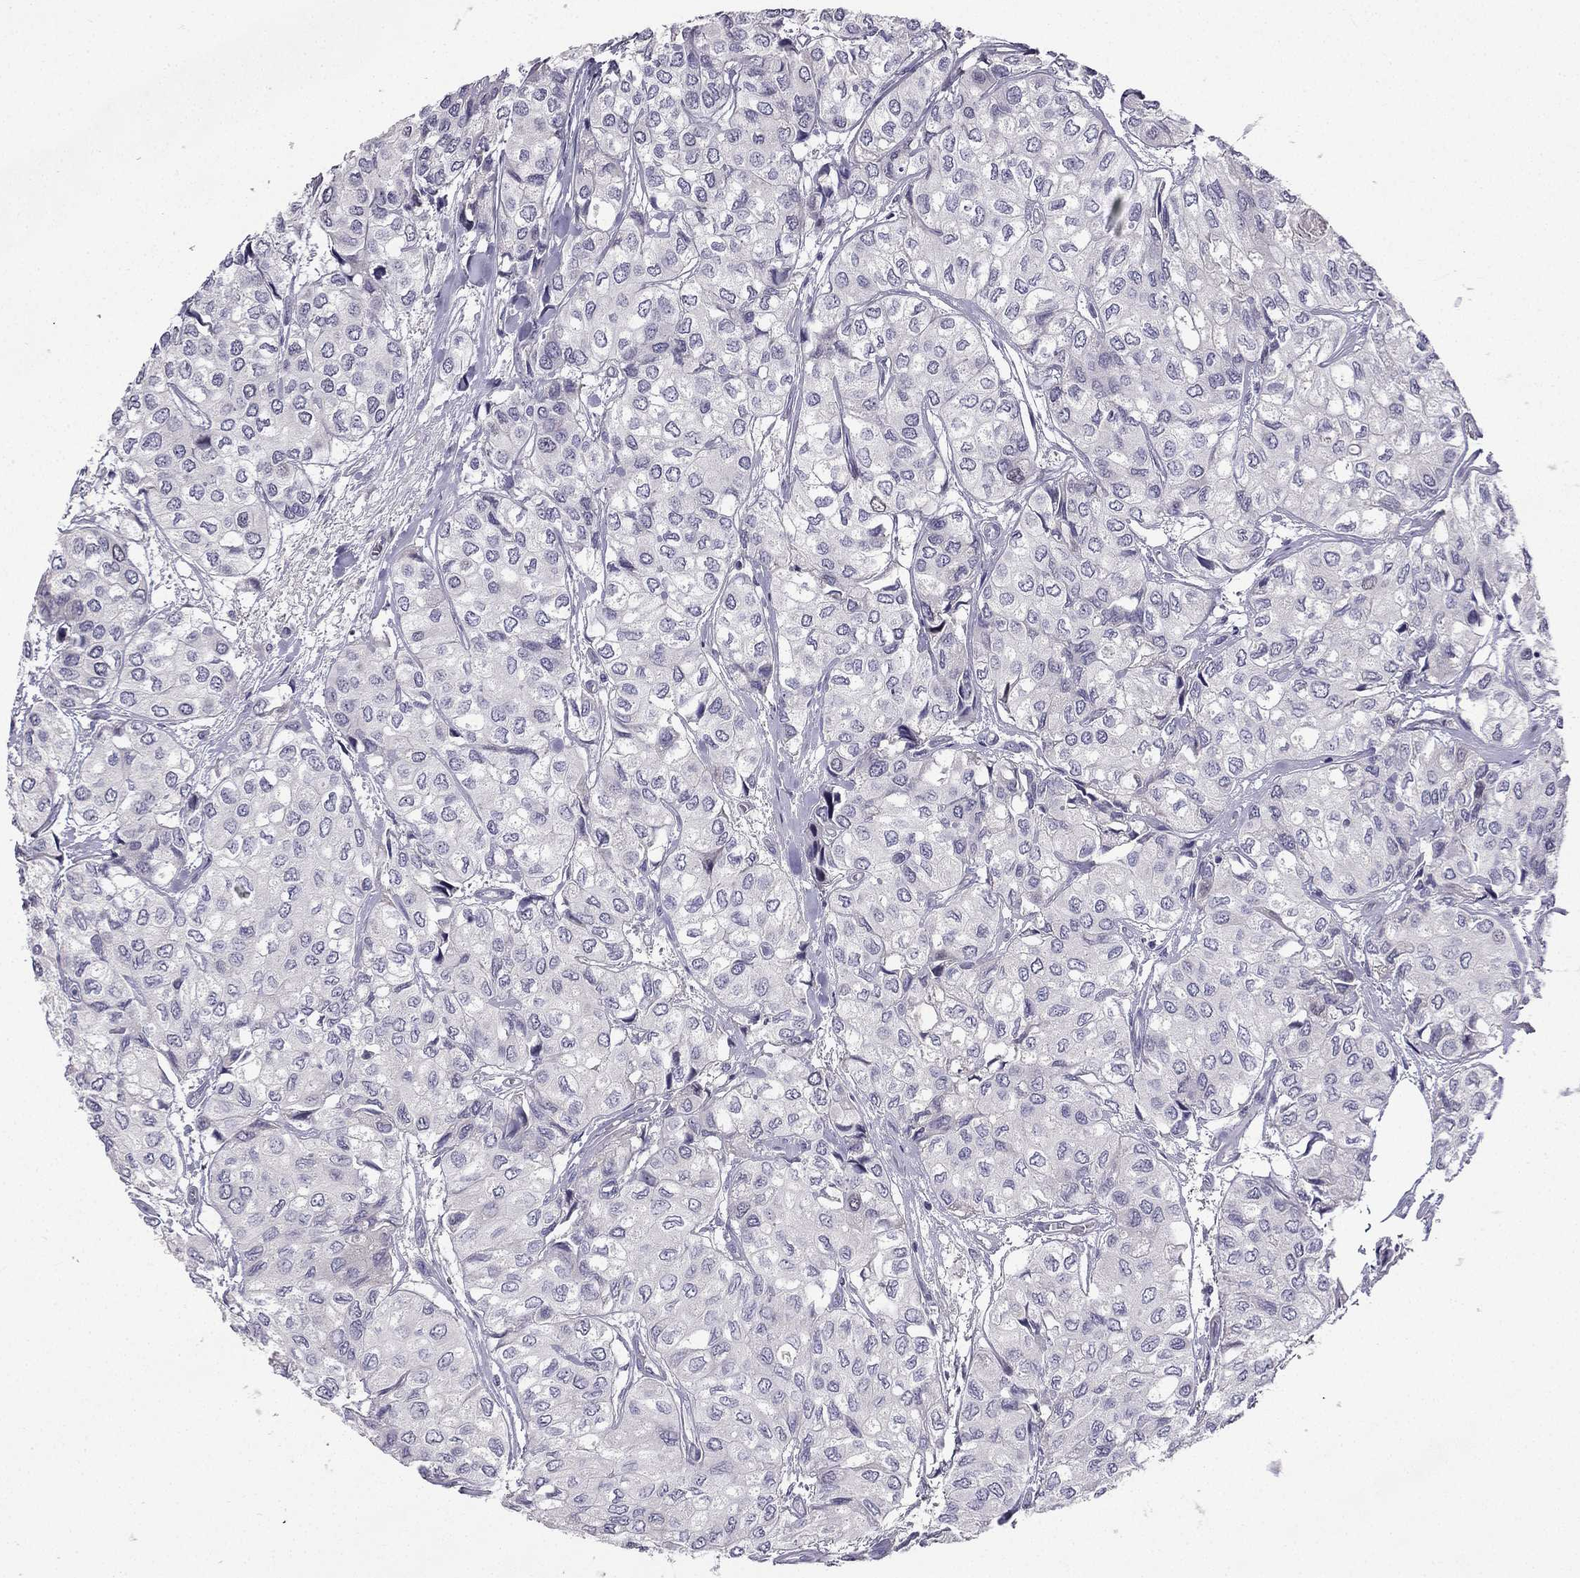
{"staining": {"intensity": "negative", "quantity": "none", "location": "none"}, "tissue": "urothelial cancer", "cell_type": "Tumor cells", "image_type": "cancer", "snomed": [{"axis": "morphology", "description": "Urothelial carcinoma, High grade"}, {"axis": "topography", "description": "Urinary bladder"}], "caption": "This histopathology image is of urothelial cancer stained with immunohistochemistry (IHC) to label a protein in brown with the nuclei are counter-stained blue. There is no staining in tumor cells.", "gene": "UHRF1", "patient": {"sex": "male", "age": 73}}